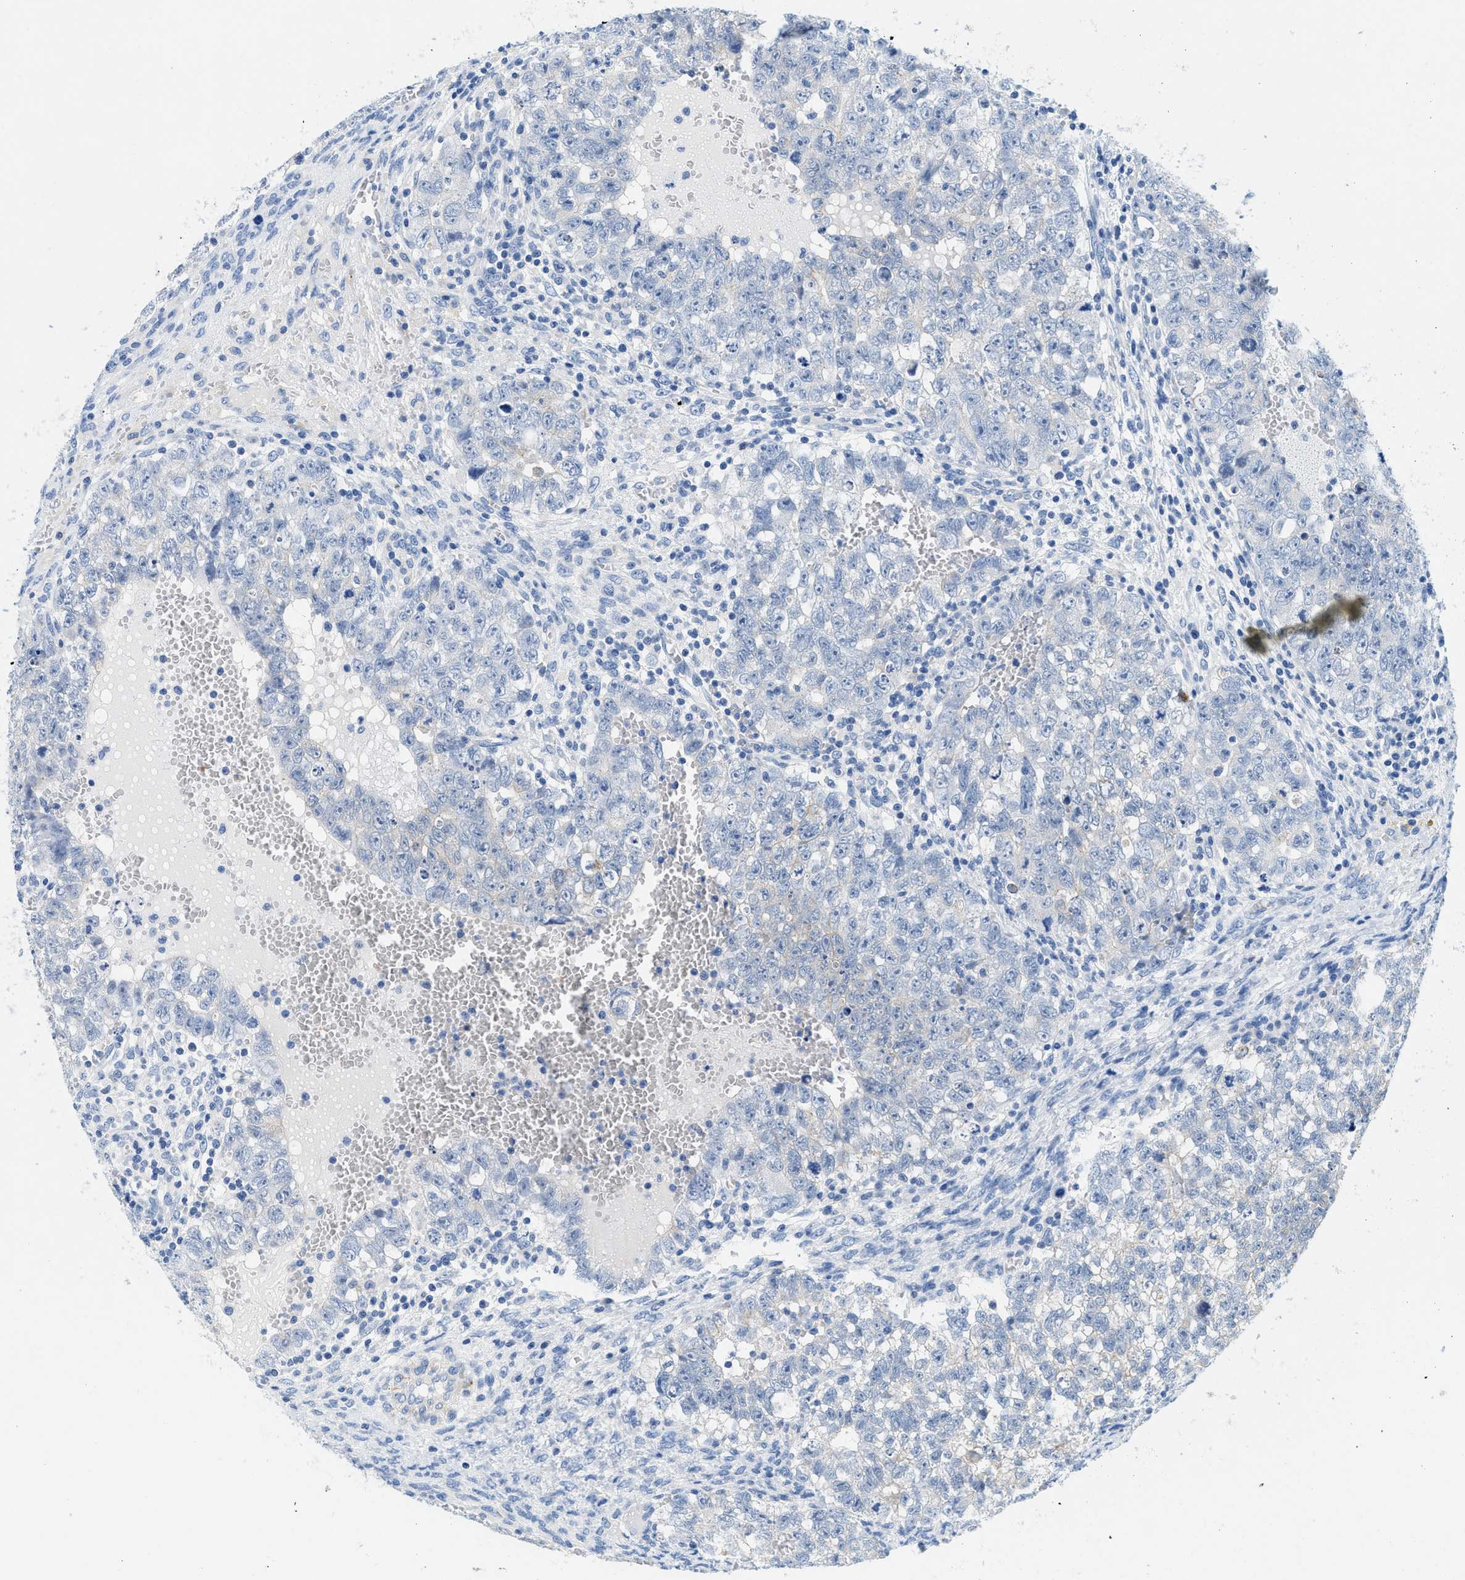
{"staining": {"intensity": "negative", "quantity": "none", "location": "none"}, "tissue": "testis cancer", "cell_type": "Tumor cells", "image_type": "cancer", "snomed": [{"axis": "morphology", "description": "Seminoma, NOS"}, {"axis": "morphology", "description": "Carcinoma, Embryonal, NOS"}, {"axis": "topography", "description": "Testis"}], "caption": "Tumor cells show no significant expression in seminoma (testis).", "gene": "BPGM", "patient": {"sex": "male", "age": 38}}